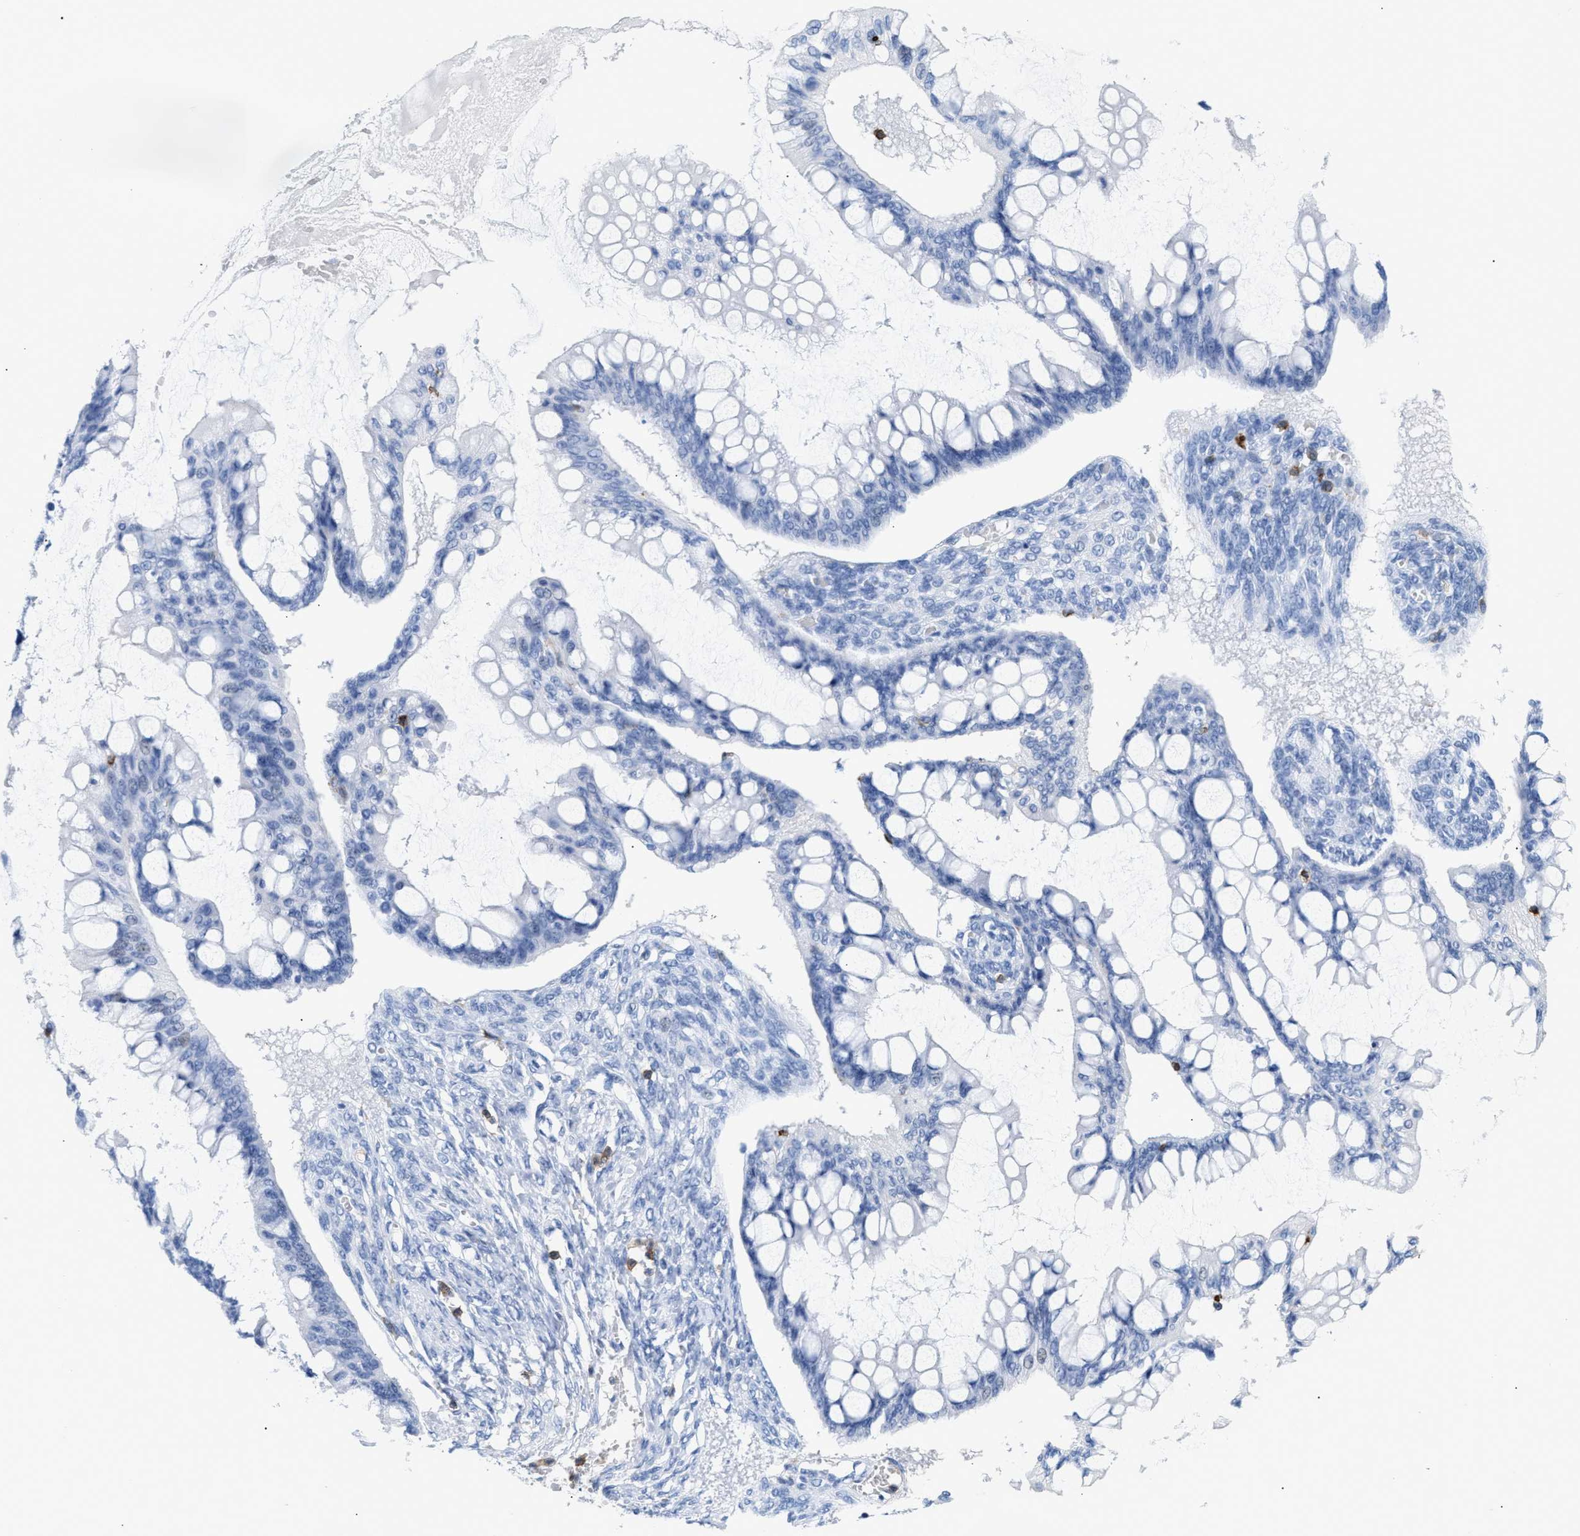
{"staining": {"intensity": "negative", "quantity": "none", "location": "none"}, "tissue": "ovarian cancer", "cell_type": "Tumor cells", "image_type": "cancer", "snomed": [{"axis": "morphology", "description": "Cystadenocarcinoma, mucinous, NOS"}, {"axis": "topography", "description": "Ovary"}], "caption": "An image of human ovarian cancer (mucinous cystadenocarcinoma) is negative for staining in tumor cells. (DAB (3,3'-diaminobenzidine) immunohistochemistry visualized using brightfield microscopy, high magnification).", "gene": "LCP1", "patient": {"sex": "female", "age": 73}}